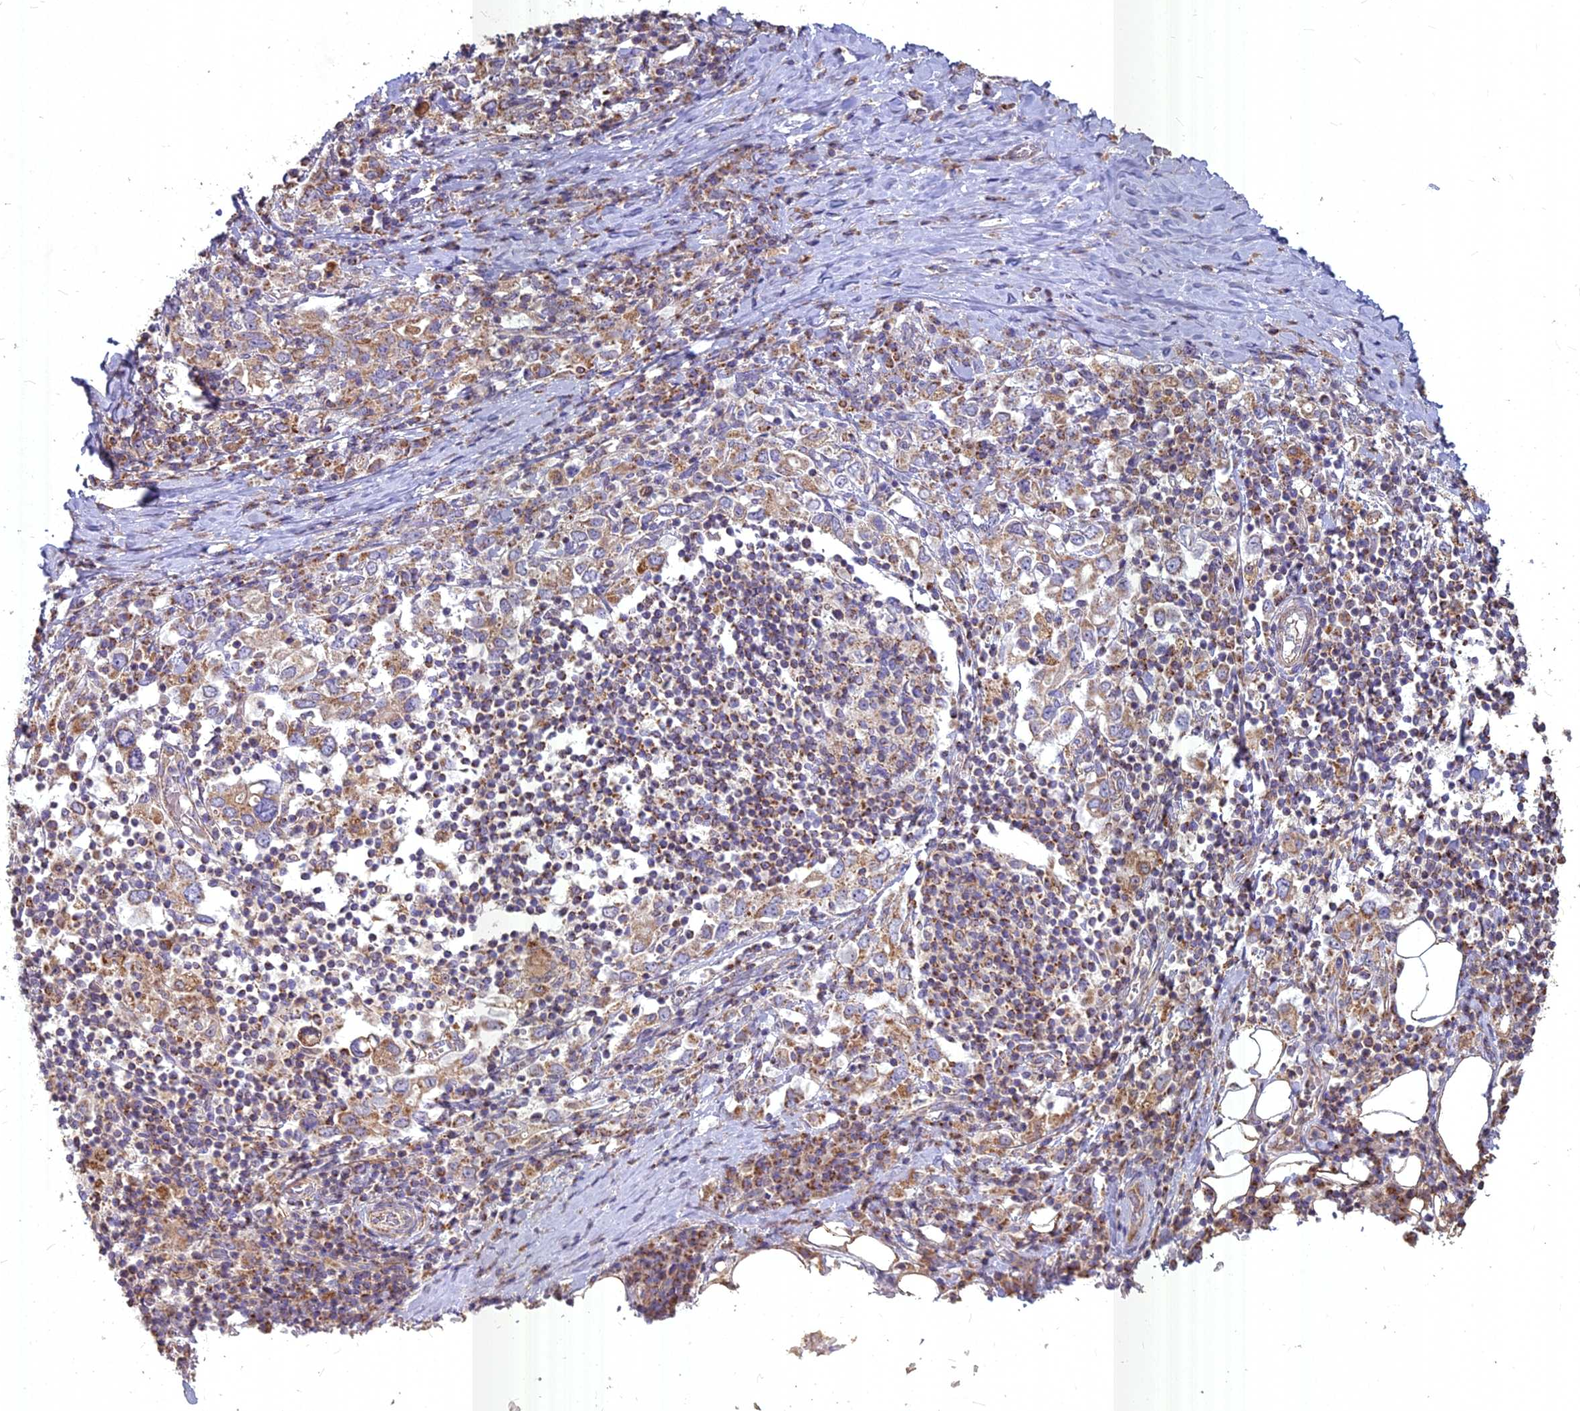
{"staining": {"intensity": "moderate", "quantity": ">75%", "location": "cytoplasmic/membranous"}, "tissue": "stomach cancer", "cell_type": "Tumor cells", "image_type": "cancer", "snomed": [{"axis": "morphology", "description": "Adenocarcinoma, NOS"}, {"axis": "topography", "description": "Stomach, upper"}, {"axis": "topography", "description": "Stomach"}], "caption": "The micrograph shows immunohistochemical staining of adenocarcinoma (stomach). There is moderate cytoplasmic/membranous expression is present in about >75% of tumor cells. Using DAB (3,3'-diaminobenzidine) (brown) and hematoxylin (blue) stains, captured at high magnification using brightfield microscopy.", "gene": "COX11", "patient": {"sex": "male", "age": 62}}